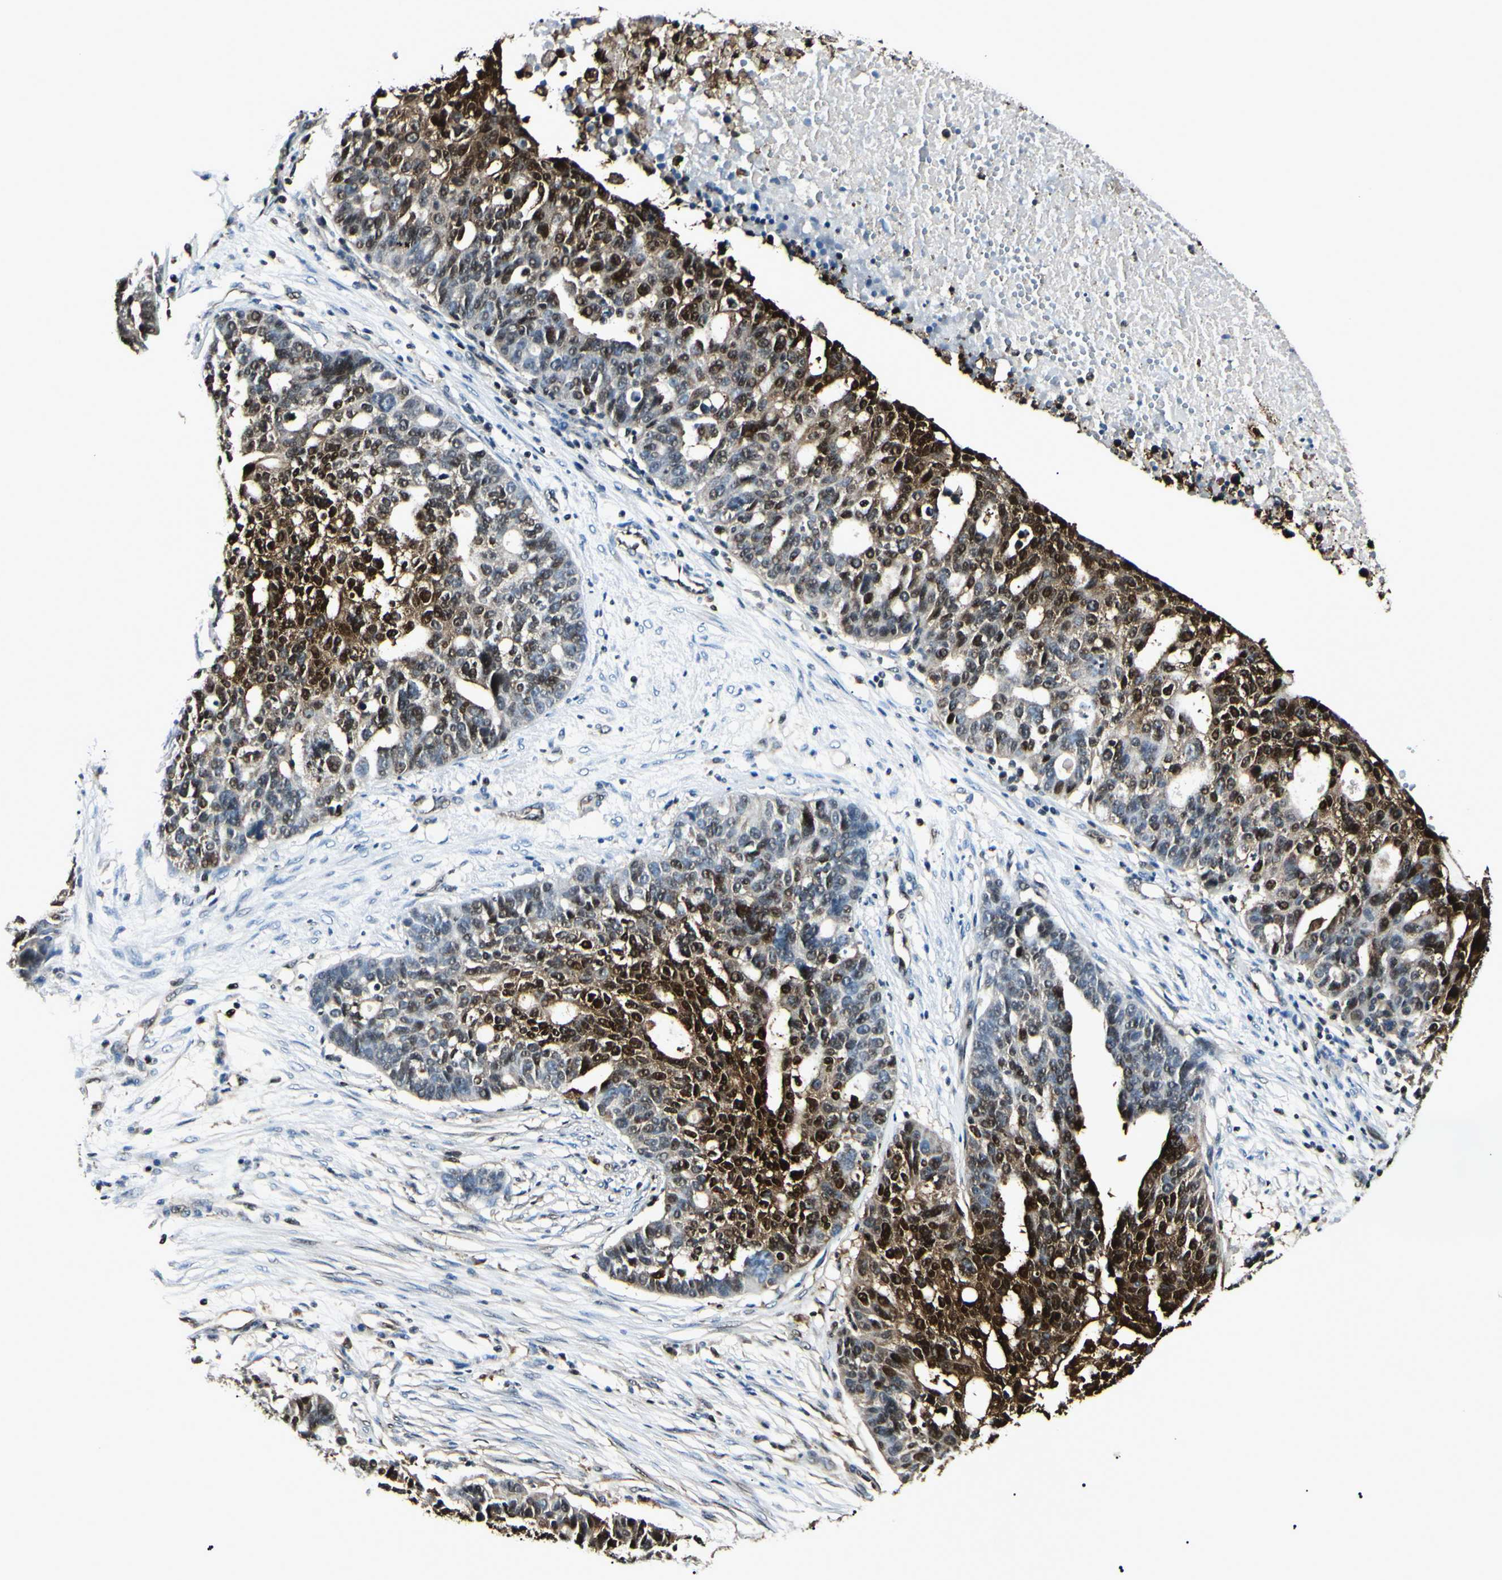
{"staining": {"intensity": "strong", "quantity": ">75%", "location": "cytoplasmic/membranous,nuclear"}, "tissue": "ovarian cancer", "cell_type": "Tumor cells", "image_type": "cancer", "snomed": [{"axis": "morphology", "description": "Cystadenocarcinoma, serous, NOS"}, {"axis": "topography", "description": "Ovary"}], "caption": "Immunohistochemistry of human ovarian cancer (serous cystadenocarcinoma) demonstrates high levels of strong cytoplasmic/membranous and nuclear staining in approximately >75% of tumor cells.", "gene": "PGK1", "patient": {"sex": "female", "age": 59}}